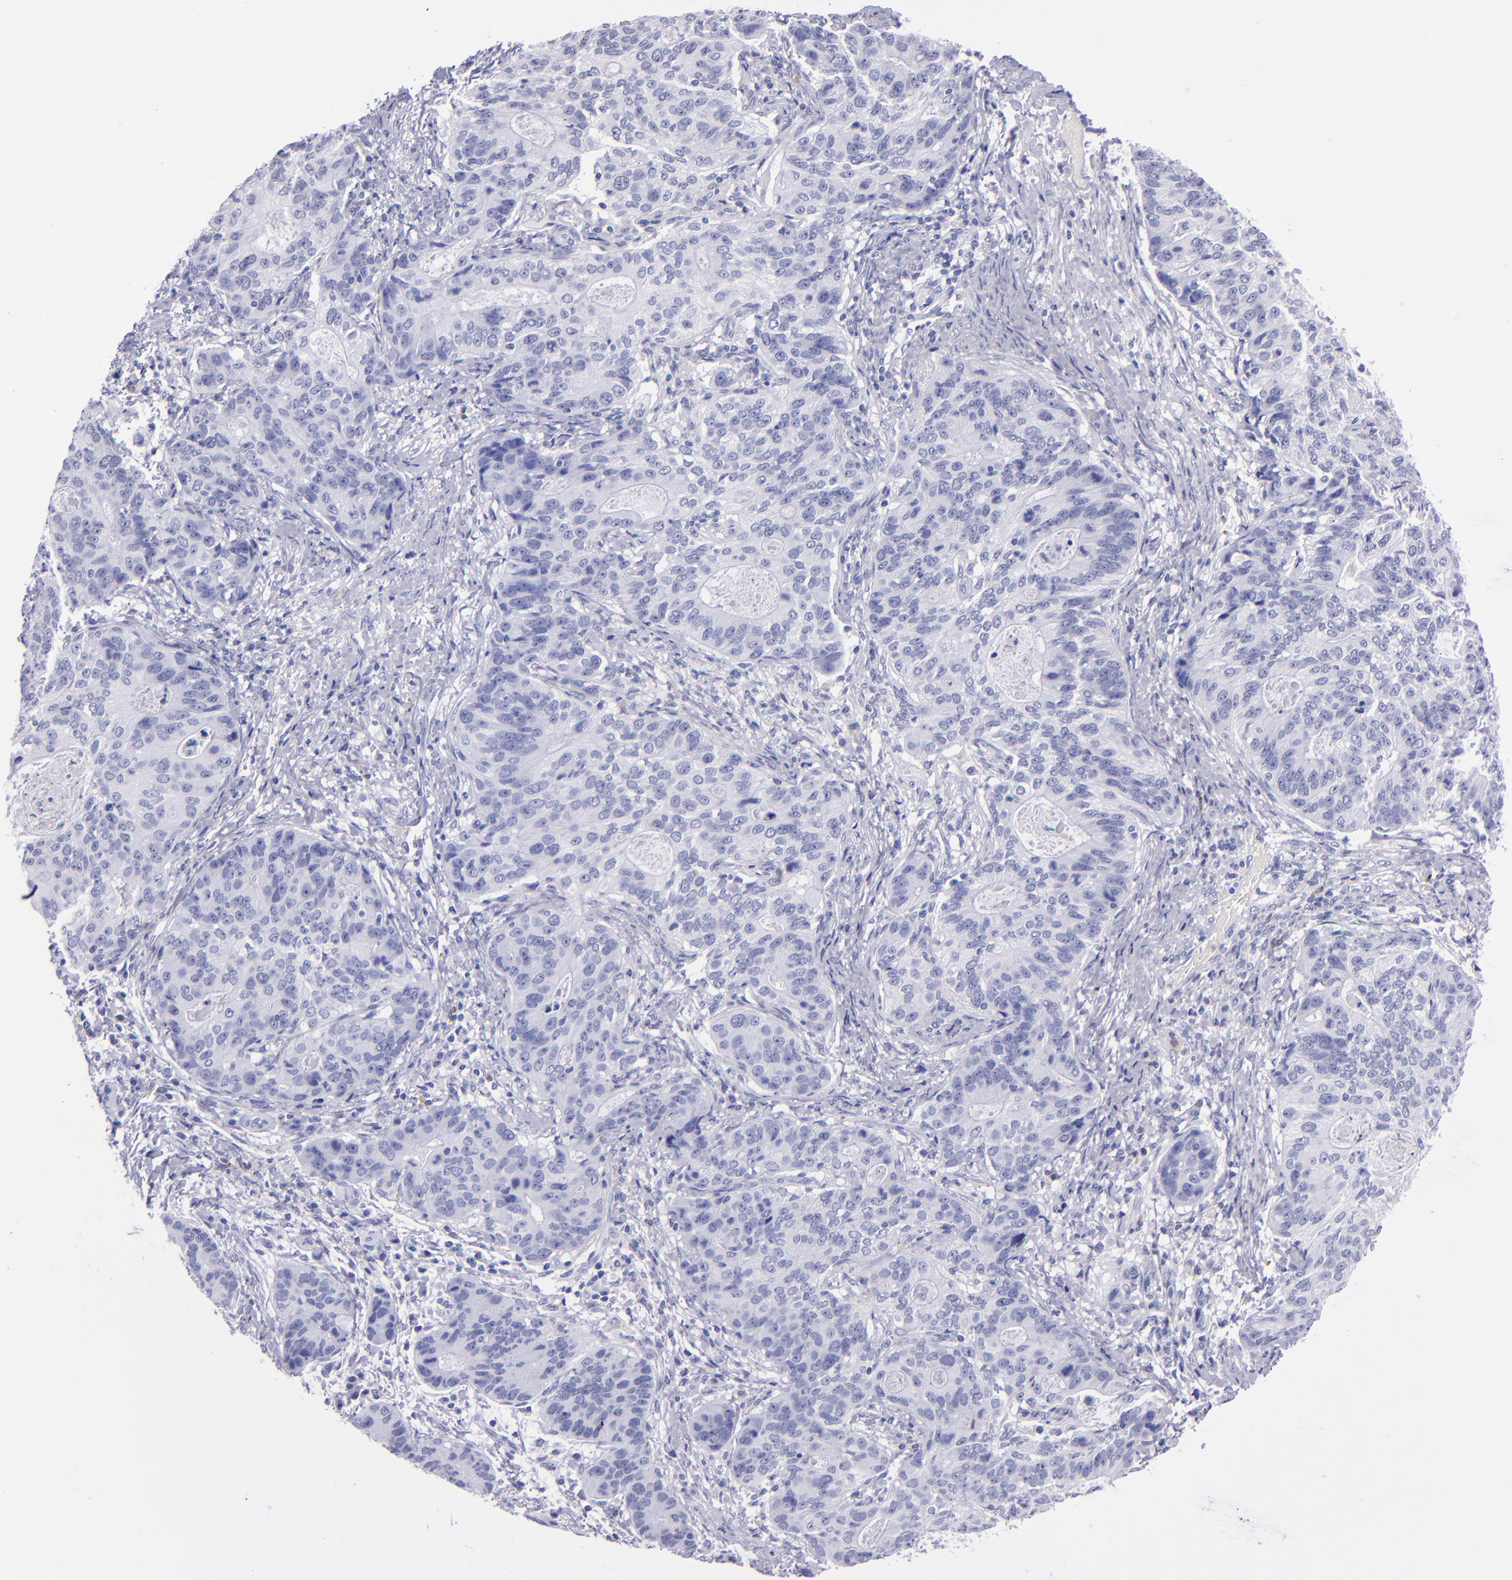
{"staining": {"intensity": "negative", "quantity": "none", "location": "none"}, "tissue": "stomach cancer", "cell_type": "Tumor cells", "image_type": "cancer", "snomed": [{"axis": "morphology", "description": "Adenocarcinoma, NOS"}, {"axis": "topography", "description": "Esophagus"}, {"axis": "topography", "description": "Stomach"}], "caption": "IHC histopathology image of adenocarcinoma (stomach) stained for a protein (brown), which demonstrates no expression in tumor cells. (DAB immunohistochemistry with hematoxylin counter stain).", "gene": "CR1", "patient": {"sex": "male", "age": 74}}